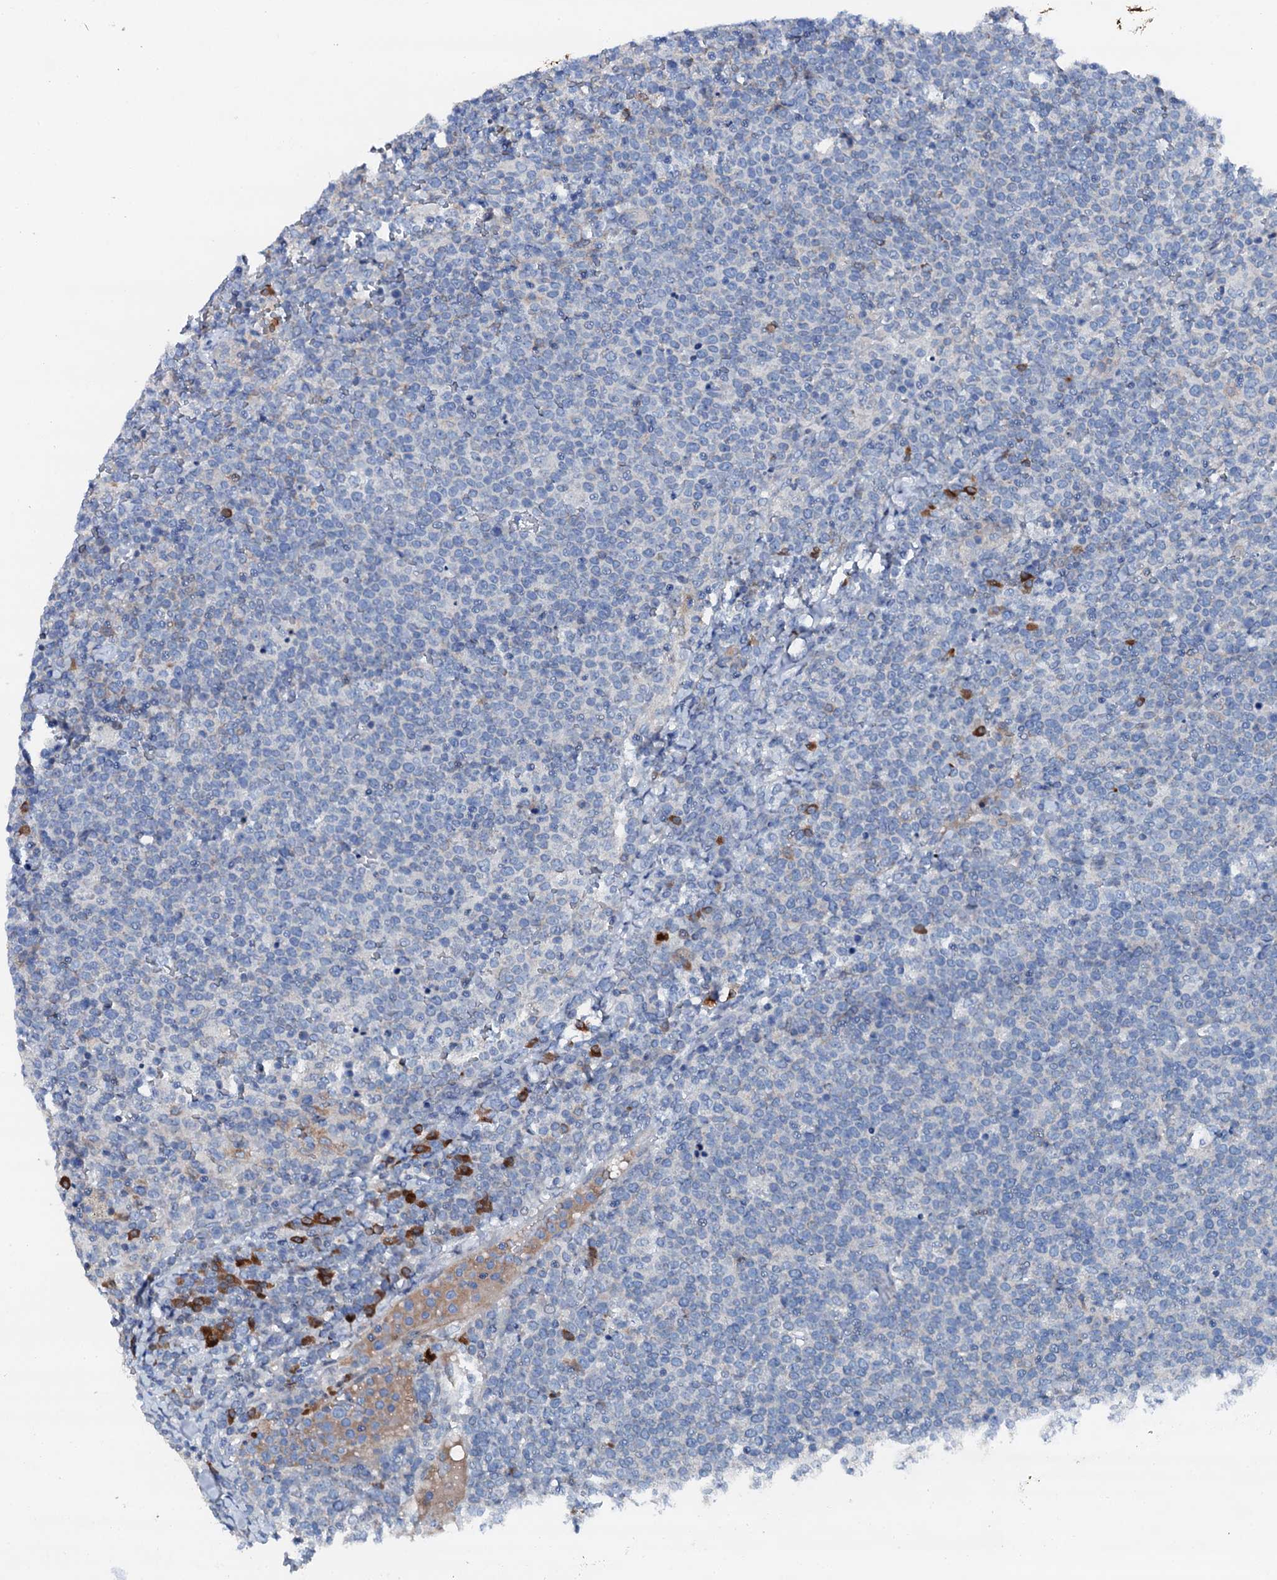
{"staining": {"intensity": "negative", "quantity": "none", "location": "none"}, "tissue": "lymphoma", "cell_type": "Tumor cells", "image_type": "cancer", "snomed": [{"axis": "morphology", "description": "Malignant lymphoma, non-Hodgkin's type, High grade"}, {"axis": "topography", "description": "Lymph node"}], "caption": "An immunohistochemistry micrograph of lymphoma is shown. There is no staining in tumor cells of lymphoma.", "gene": "GFOD2", "patient": {"sex": "male", "age": 61}}